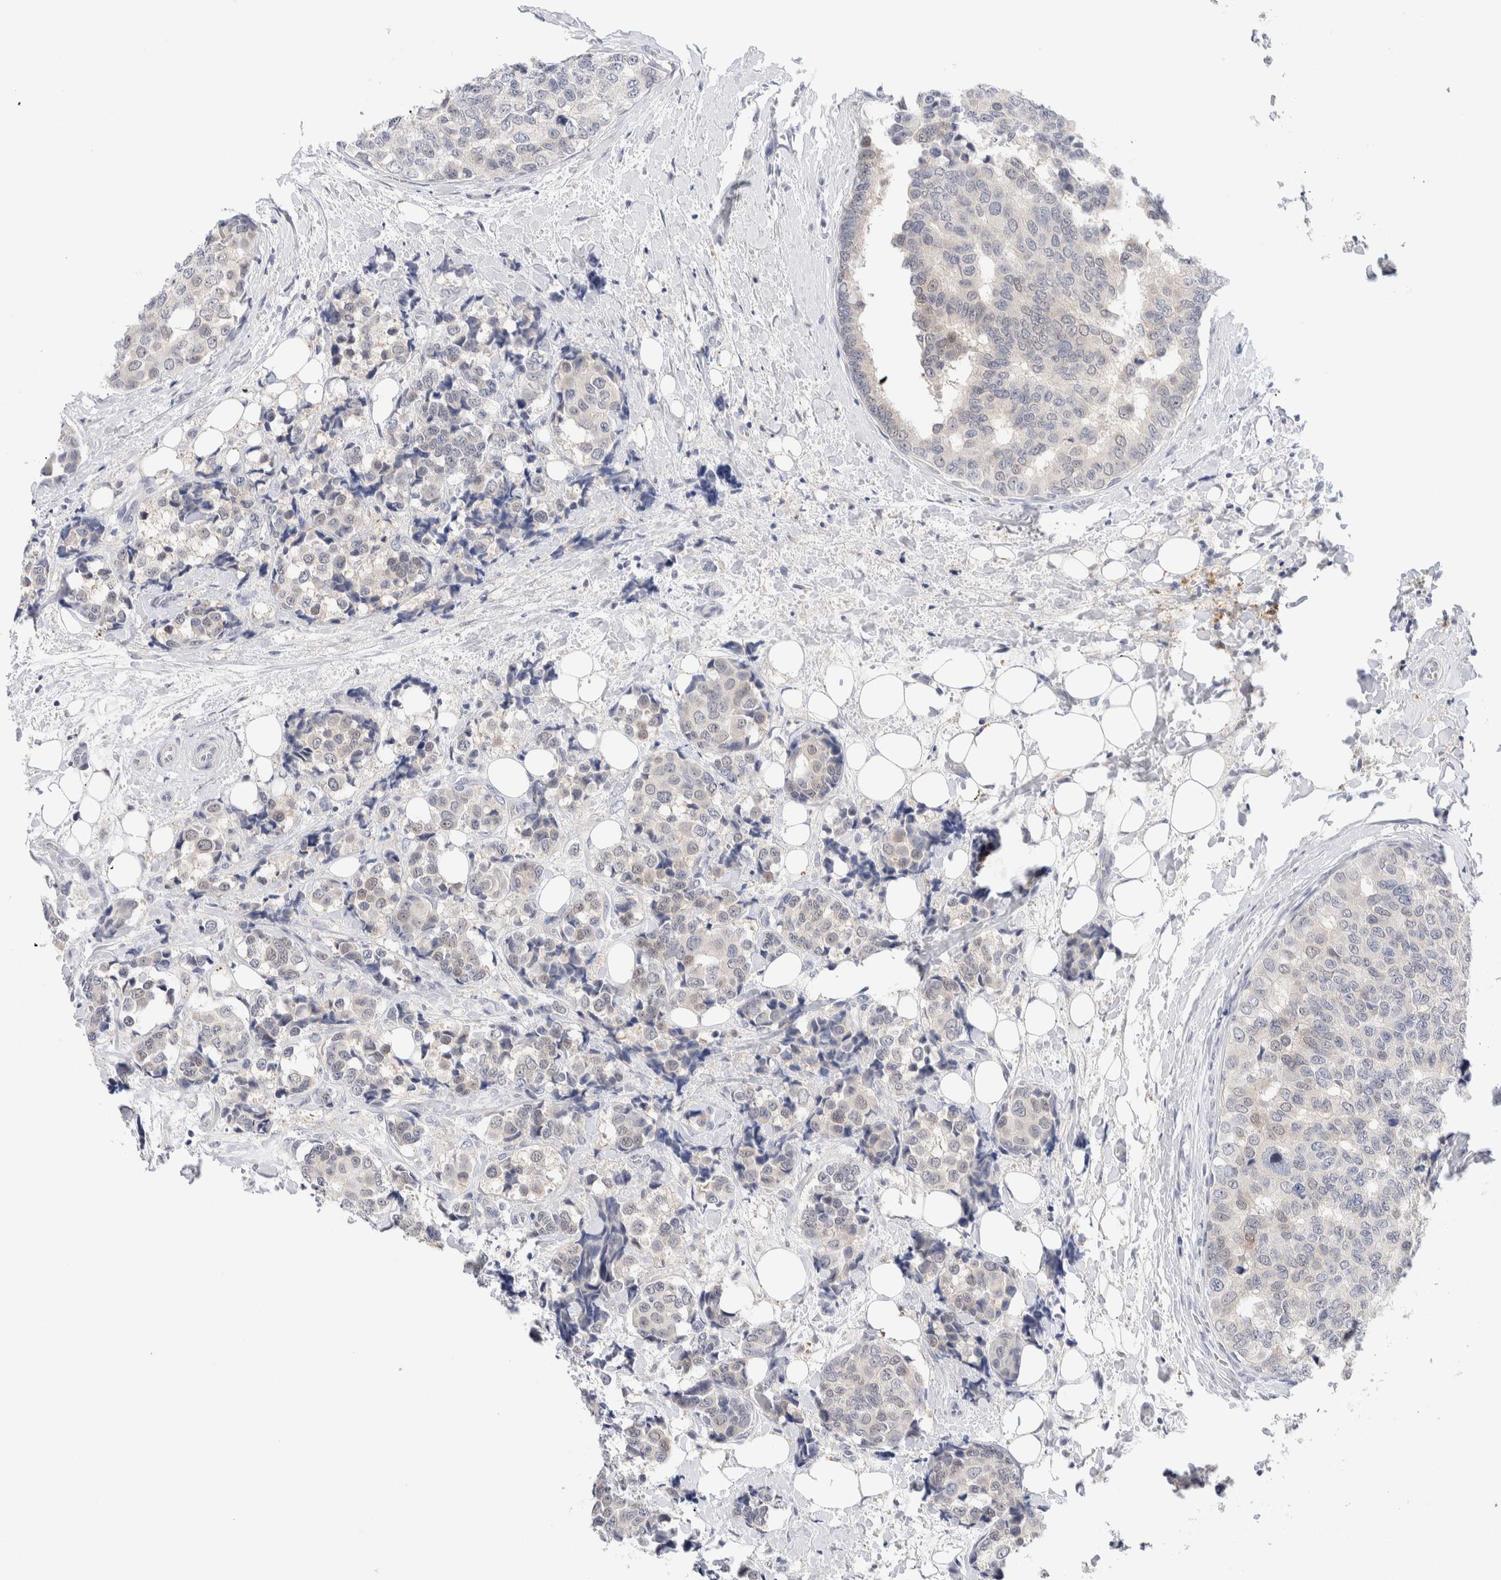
{"staining": {"intensity": "negative", "quantity": "none", "location": "none"}, "tissue": "breast cancer", "cell_type": "Tumor cells", "image_type": "cancer", "snomed": [{"axis": "morphology", "description": "Normal tissue, NOS"}, {"axis": "morphology", "description": "Duct carcinoma"}, {"axis": "topography", "description": "Breast"}], "caption": "High power microscopy photomicrograph of an immunohistochemistry (IHC) histopathology image of breast cancer (infiltrating ductal carcinoma), revealing no significant positivity in tumor cells.", "gene": "DNAJB6", "patient": {"sex": "female", "age": 43}}